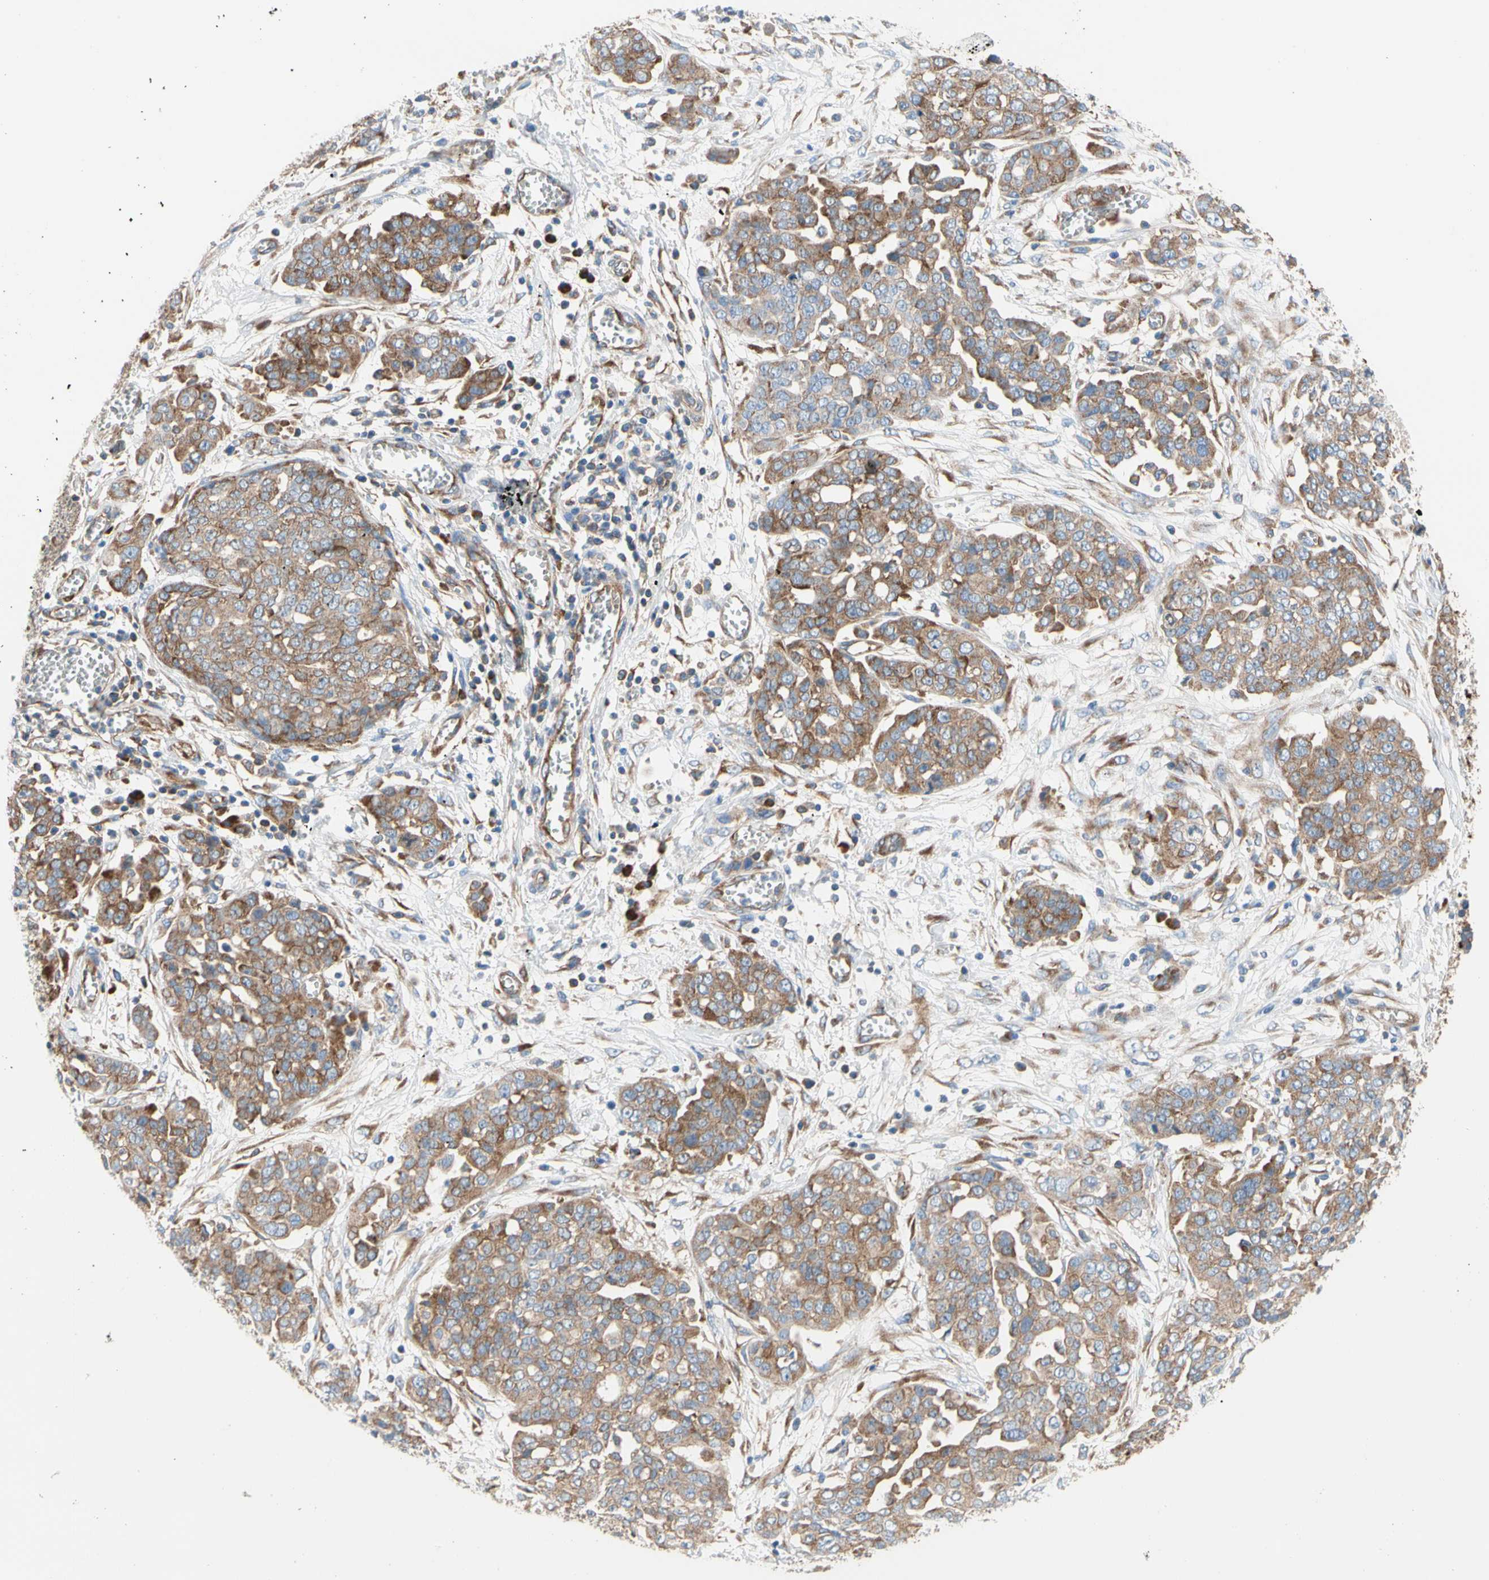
{"staining": {"intensity": "moderate", "quantity": ">75%", "location": "cytoplasmic/membranous"}, "tissue": "ovarian cancer", "cell_type": "Tumor cells", "image_type": "cancer", "snomed": [{"axis": "morphology", "description": "Cystadenocarcinoma, serous, NOS"}, {"axis": "topography", "description": "Soft tissue"}, {"axis": "topography", "description": "Ovary"}], "caption": "This is a photomicrograph of immunohistochemistry staining of ovarian cancer (serous cystadenocarcinoma), which shows moderate staining in the cytoplasmic/membranous of tumor cells.", "gene": "GPHN", "patient": {"sex": "female", "age": 57}}